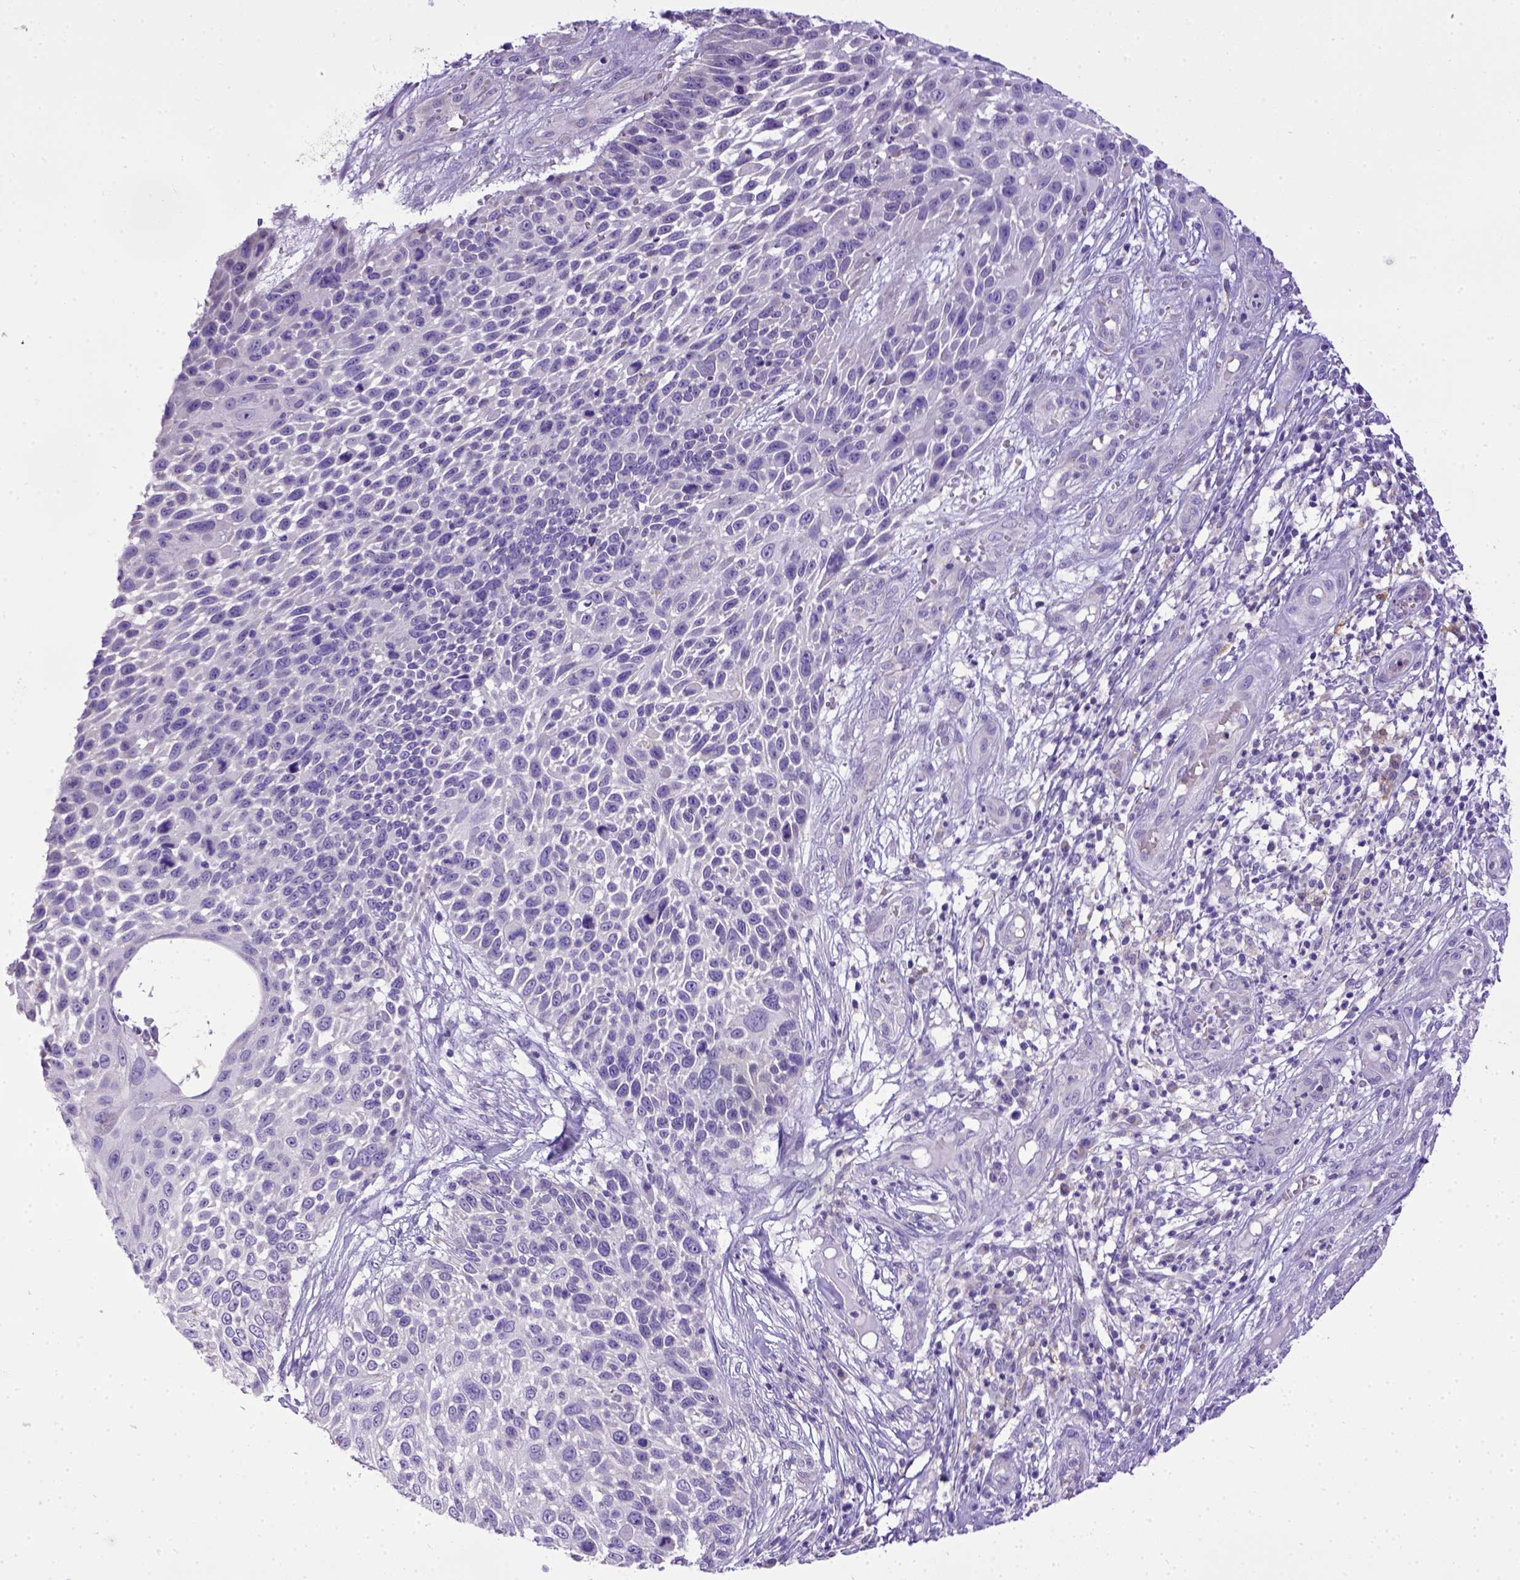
{"staining": {"intensity": "negative", "quantity": "none", "location": "none"}, "tissue": "skin cancer", "cell_type": "Tumor cells", "image_type": "cancer", "snomed": [{"axis": "morphology", "description": "Squamous cell carcinoma, NOS"}, {"axis": "topography", "description": "Skin"}], "caption": "Tumor cells show no significant expression in skin squamous cell carcinoma.", "gene": "SPEF1", "patient": {"sex": "male", "age": 92}}